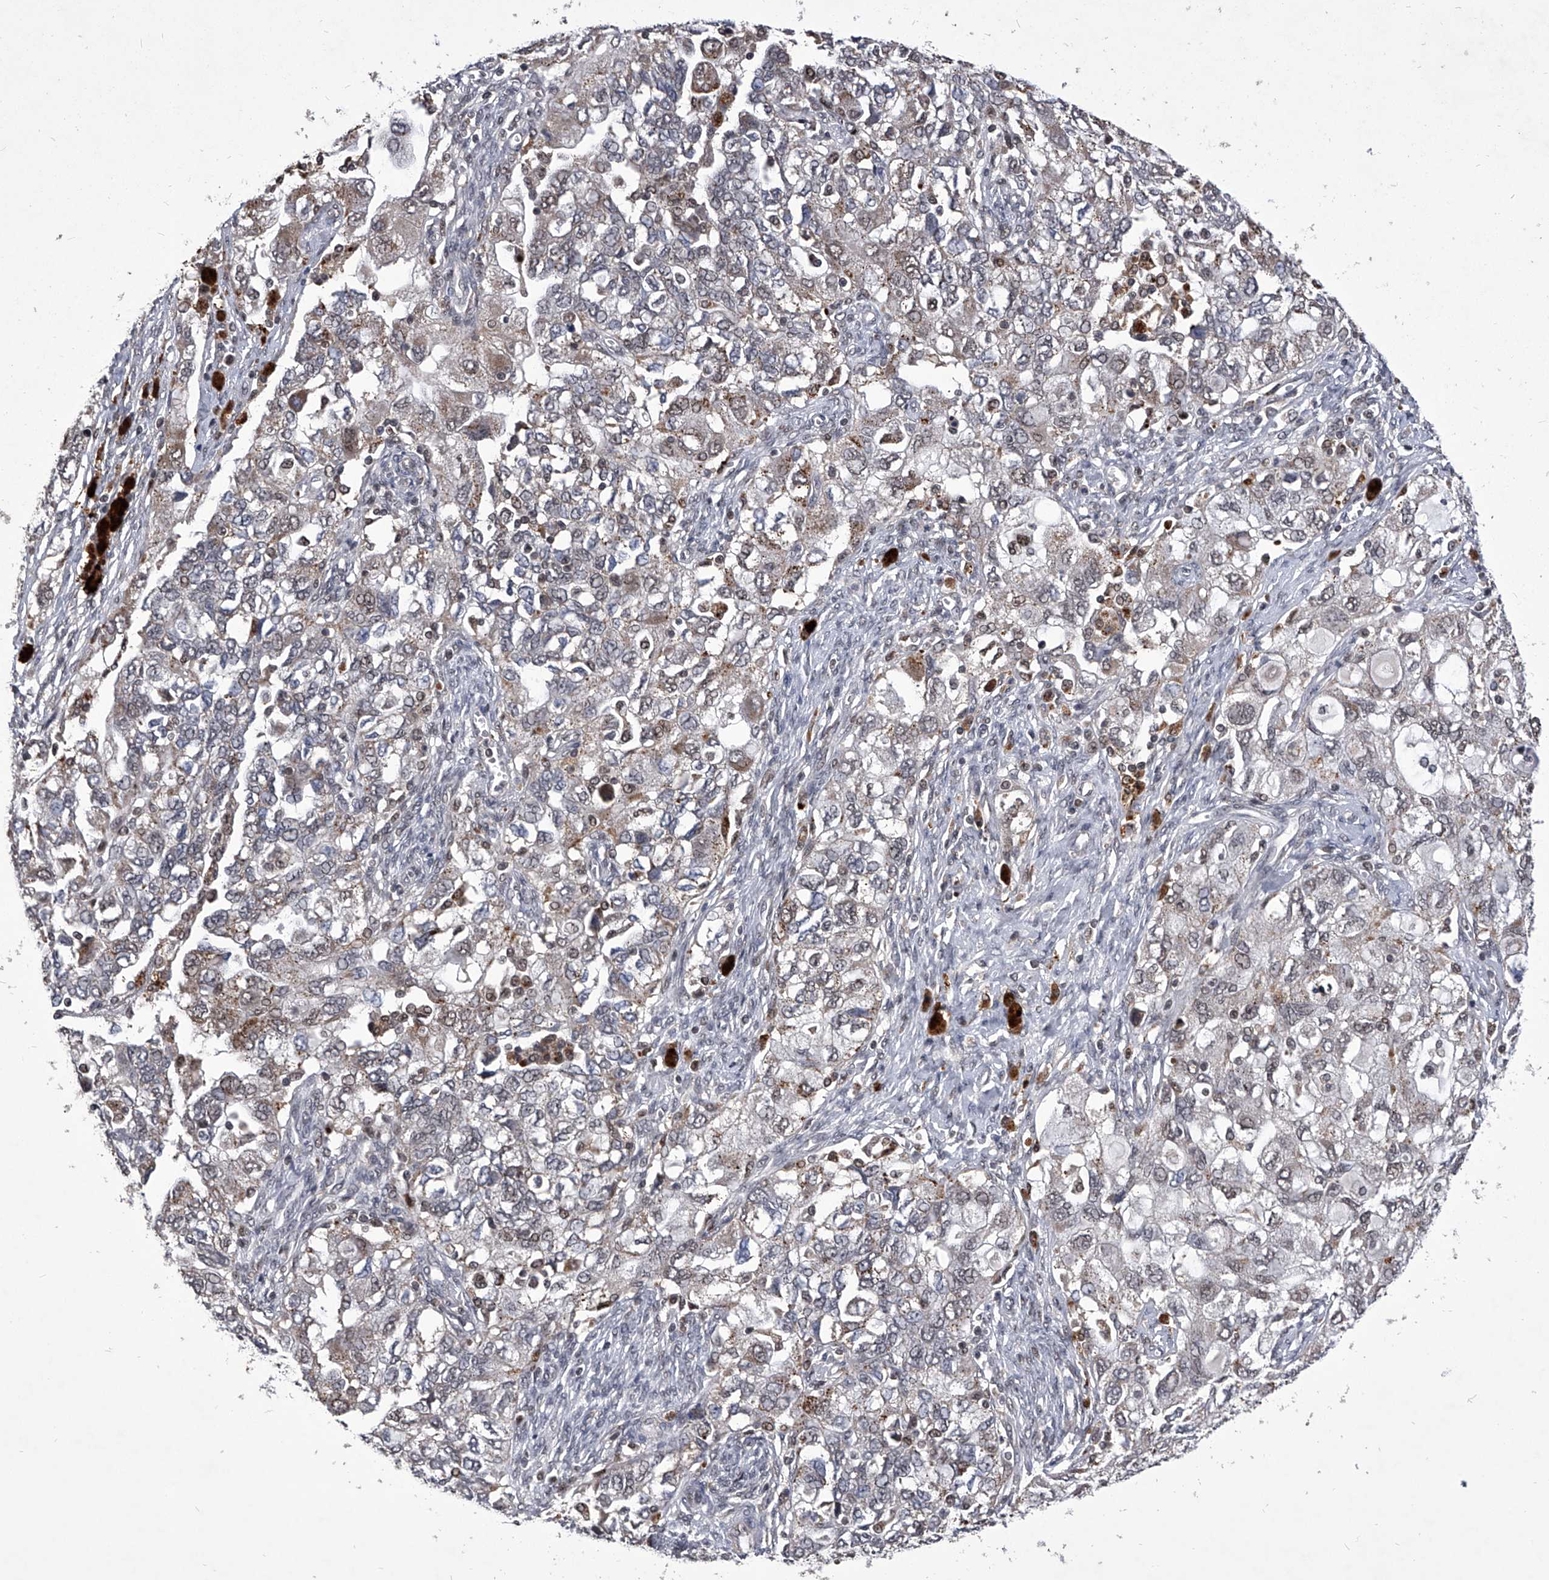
{"staining": {"intensity": "weak", "quantity": "<25%", "location": "cytoplasmic/membranous,nuclear"}, "tissue": "ovarian cancer", "cell_type": "Tumor cells", "image_type": "cancer", "snomed": [{"axis": "morphology", "description": "Carcinoma, NOS"}, {"axis": "morphology", "description": "Cystadenocarcinoma, serous, NOS"}, {"axis": "topography", "description": "Ovary"}], "caption": "High magnification brightfield microscopy of carcinoma (ovarian) stained with DAB (3,3'-diaminobenzidine) (brown) and counterstained with hematoxylin (blue): tumor cells show no significant positivity.", "gene": "CMTR1", "patient": {"sex": "female", "age": 69}}